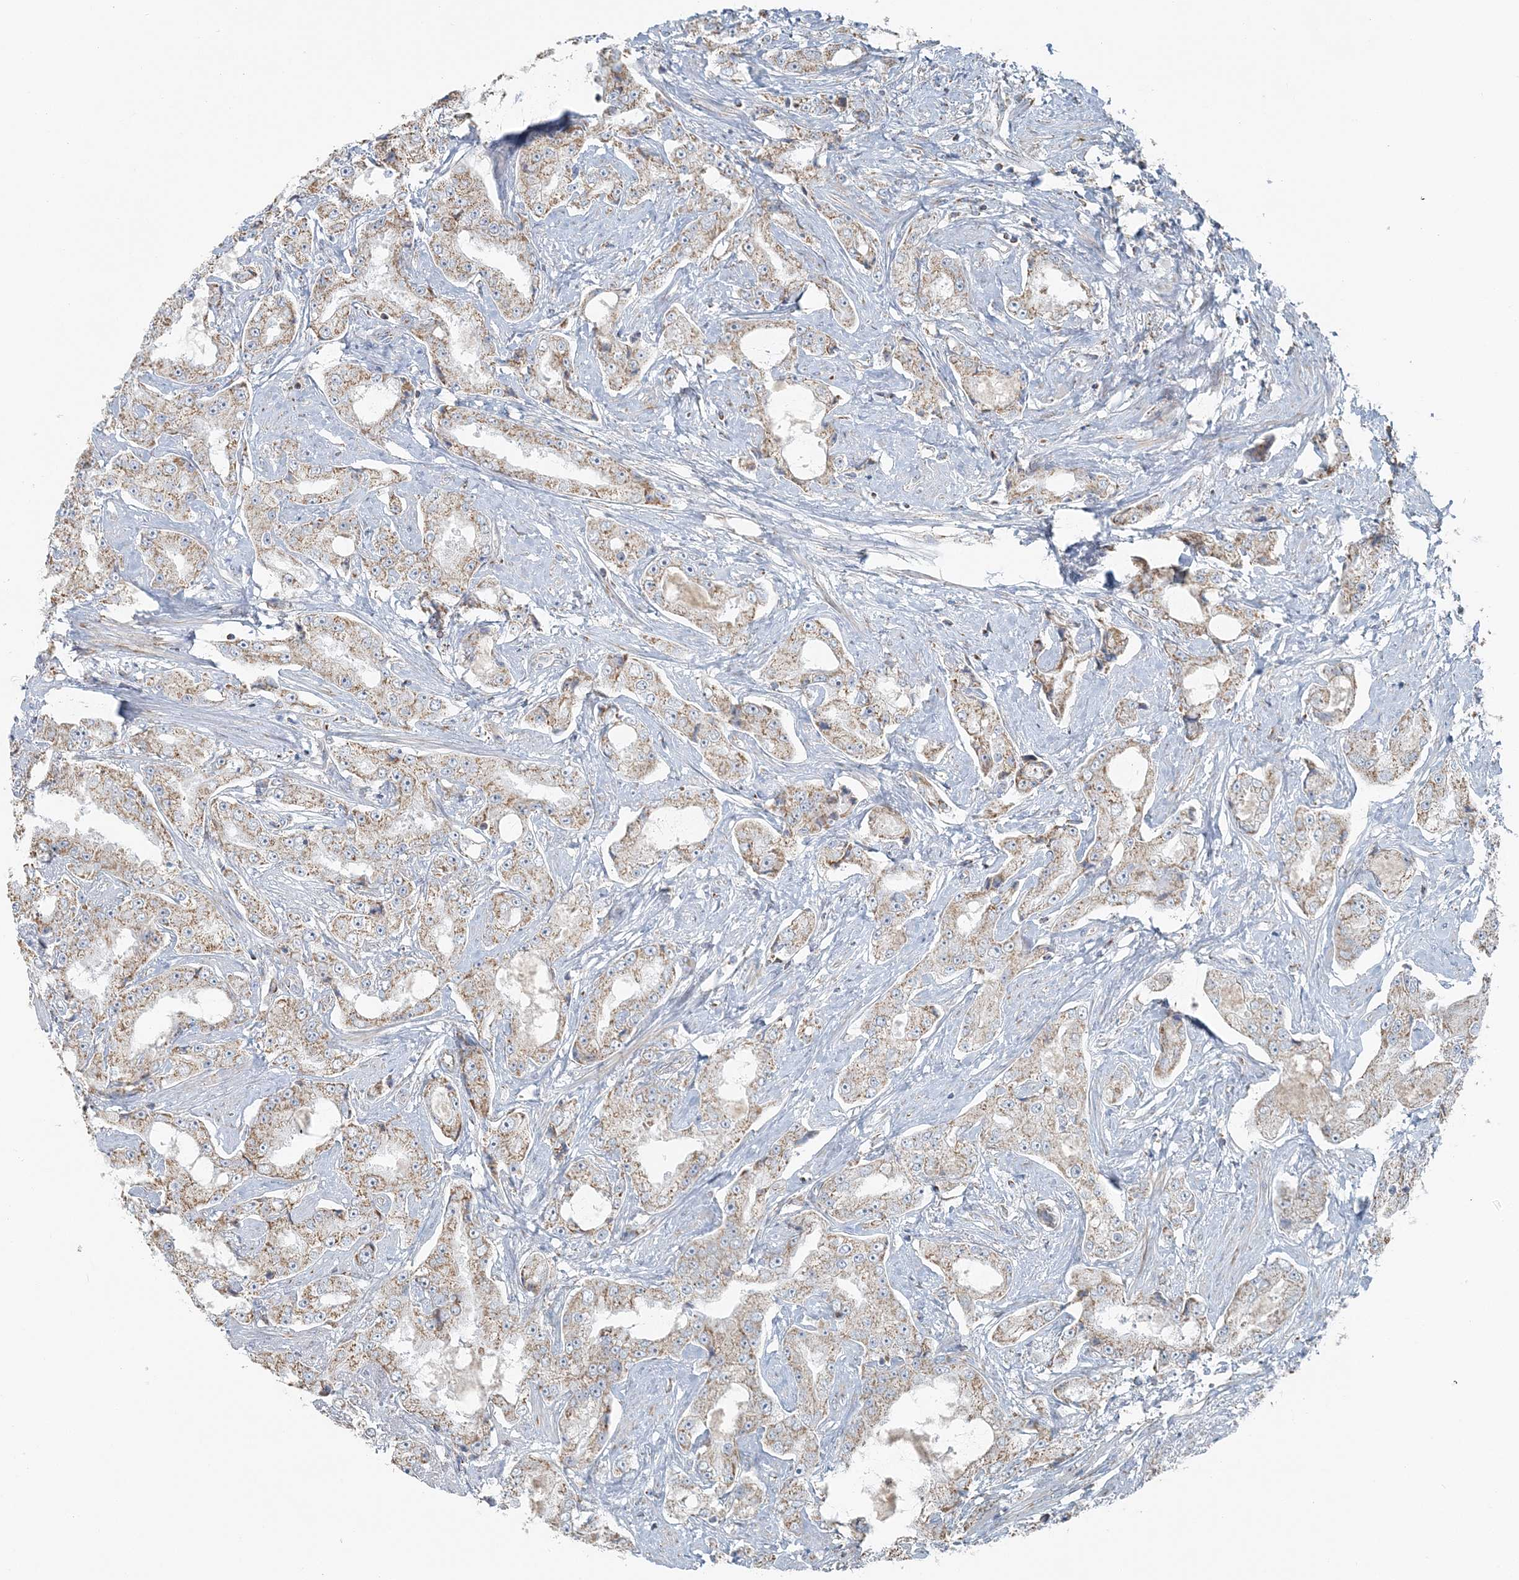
{"staining": {"intensity": "moderate", "quantity": "25%-75%", "location": "cytoplasmic/membranous"}, "tissue": "prostate cancer", "cell_type": "Tumor cells", "image_type": "cancer", "snomed": [{"axis": "morphology", "description": "Adenocarcinoma, High grade"}, {"axis": "topography", "description": "Prostate"}], "caption": "Prostate cancer stained for a protein (brown) reveals moderate cytoplasmic/membranous positive expression in about 25%-75% of tumor cells.", "gene": "SLC22A16", "patient": {"sex": "male", "age": 73}}